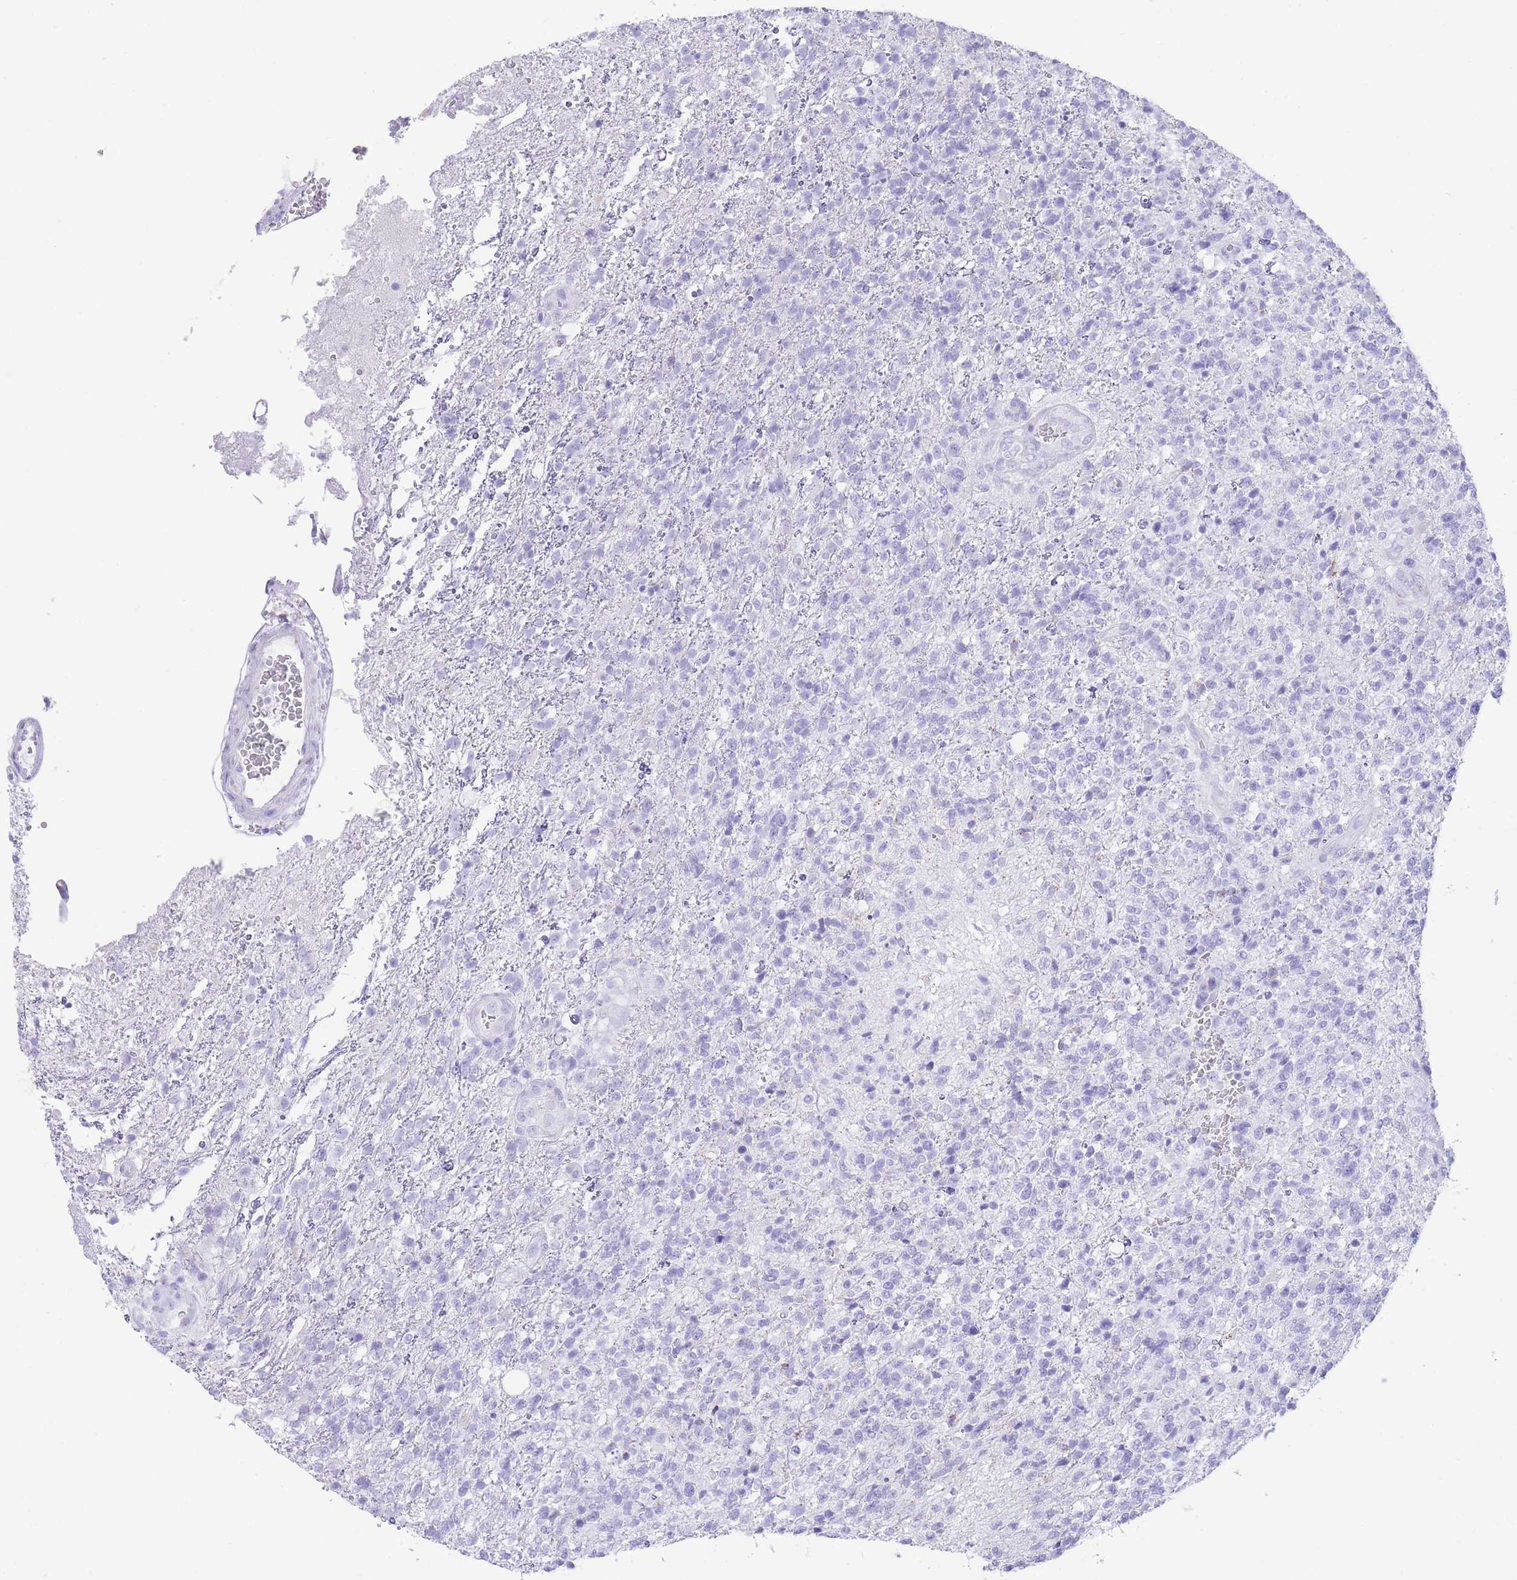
{"staining": {"intensity": "negative", "quantity": "none", "location": "none"}, "tissue": "glioma", "cell_type": "Tumor cells", "image_type": "cancer", "snomed": [{"axis": "morphology", "description": "Glioma, malignant, High grade"}, {"axis": "topography", "description": "Brain"}], "caption": "High power microscopy histopathology image of an IHC histopathology image of glioma, revealing no significant expression in tumor cells.", "gene": "ELOA2", "patient": {"sex": "male", "age": 56}}